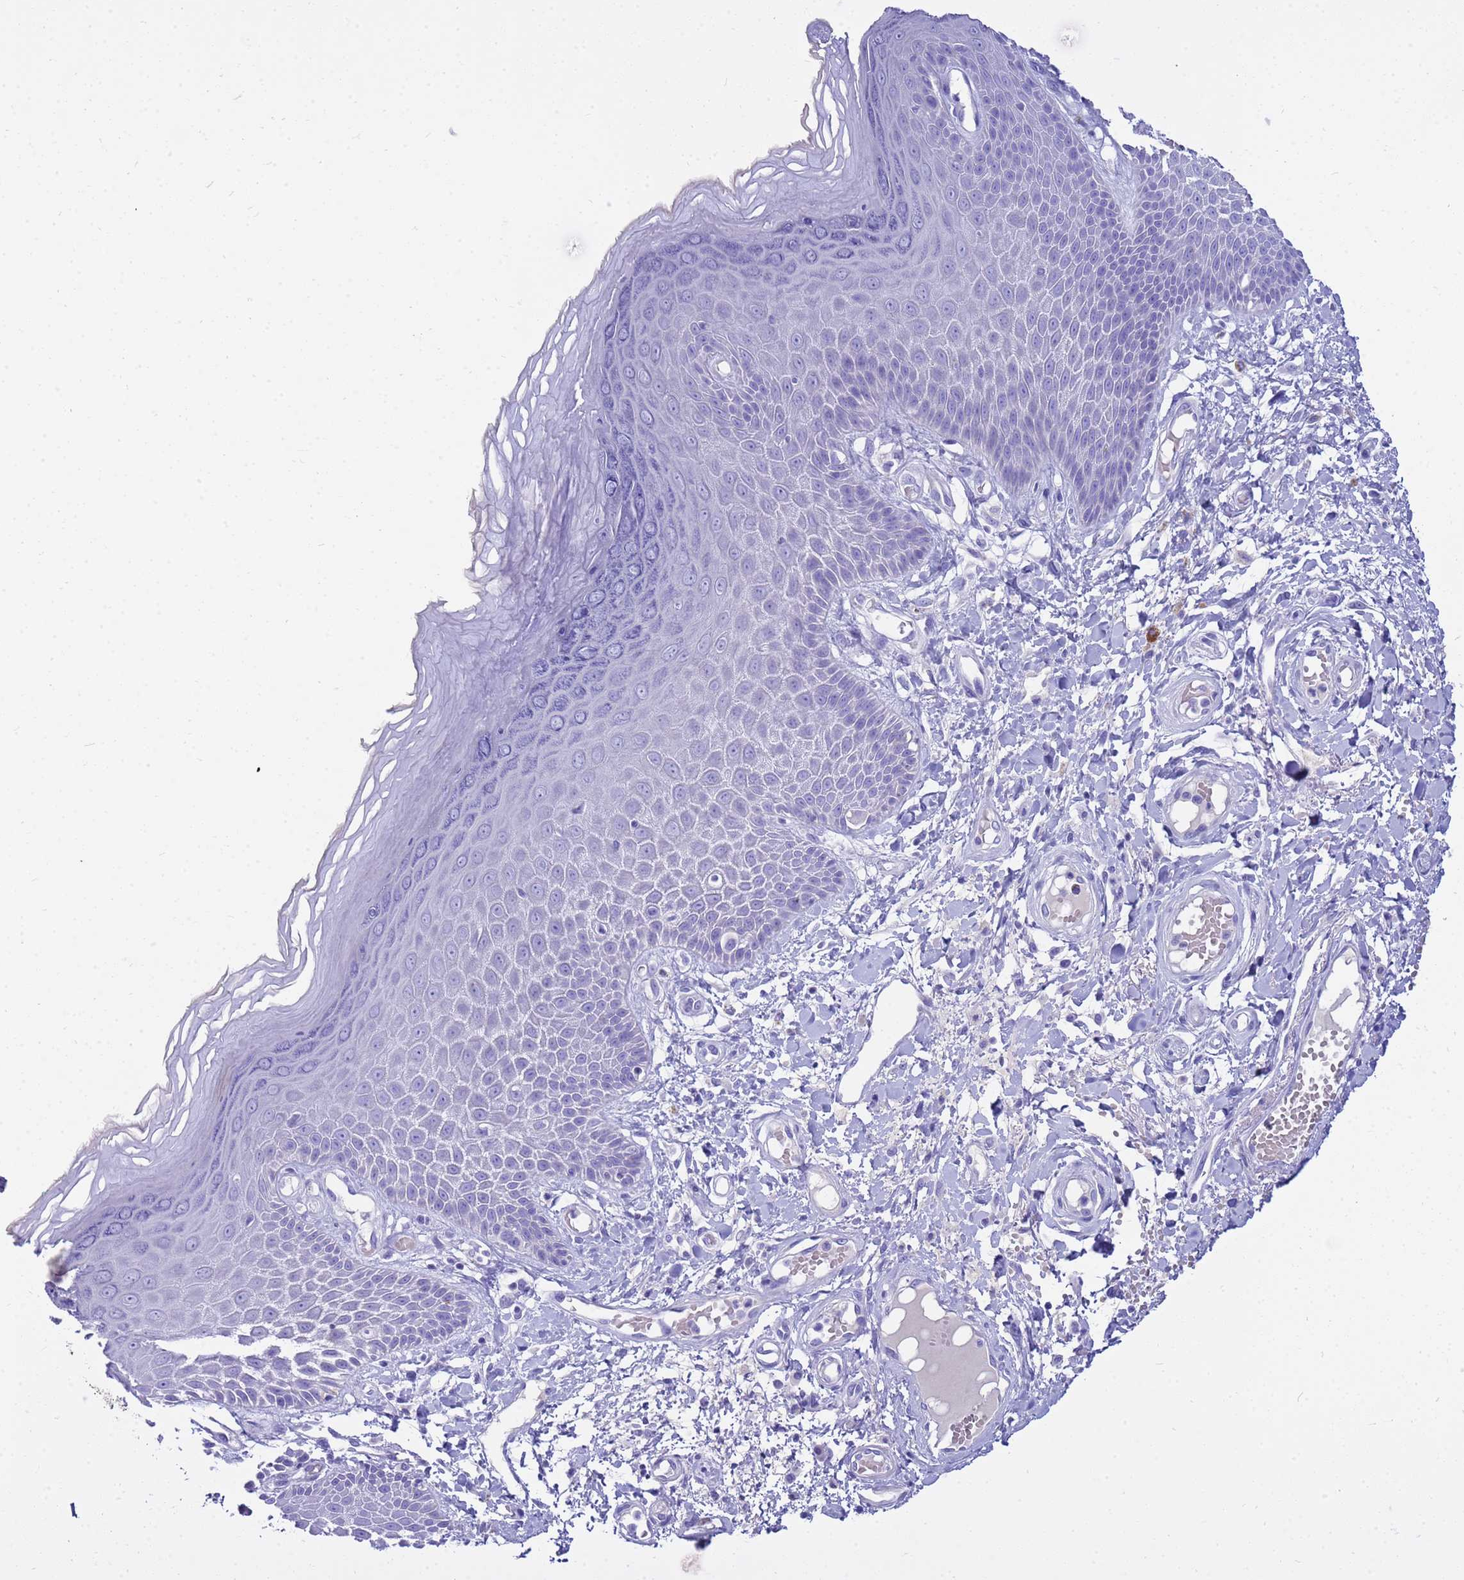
{"staining": {"intensity": "negative", "quantity": "none", "location": "none"}, "tissue": "skin", "cell_type": "Epidermal cells", "image_type": "normal", "snomed": [{"axis": "morphology", "description": "Normal tissue, NOS"}, {"axis": "topography", "description": "Anal"}], "caption": "This photomicrograph is of normal skin stained with immunohistochemistry to label a protein in brown with the nuclei are counter-stained blue. There is no positivity in epidermal cells. (Stains: DAB (3,3'-diaminobenzidine) immunohistochemistry with hematoxylin counter stain, Microscopy: brightfield microscopy at high magnification).", "gene": "SYCN", "patient": {"sex": "male", "age": 78}}